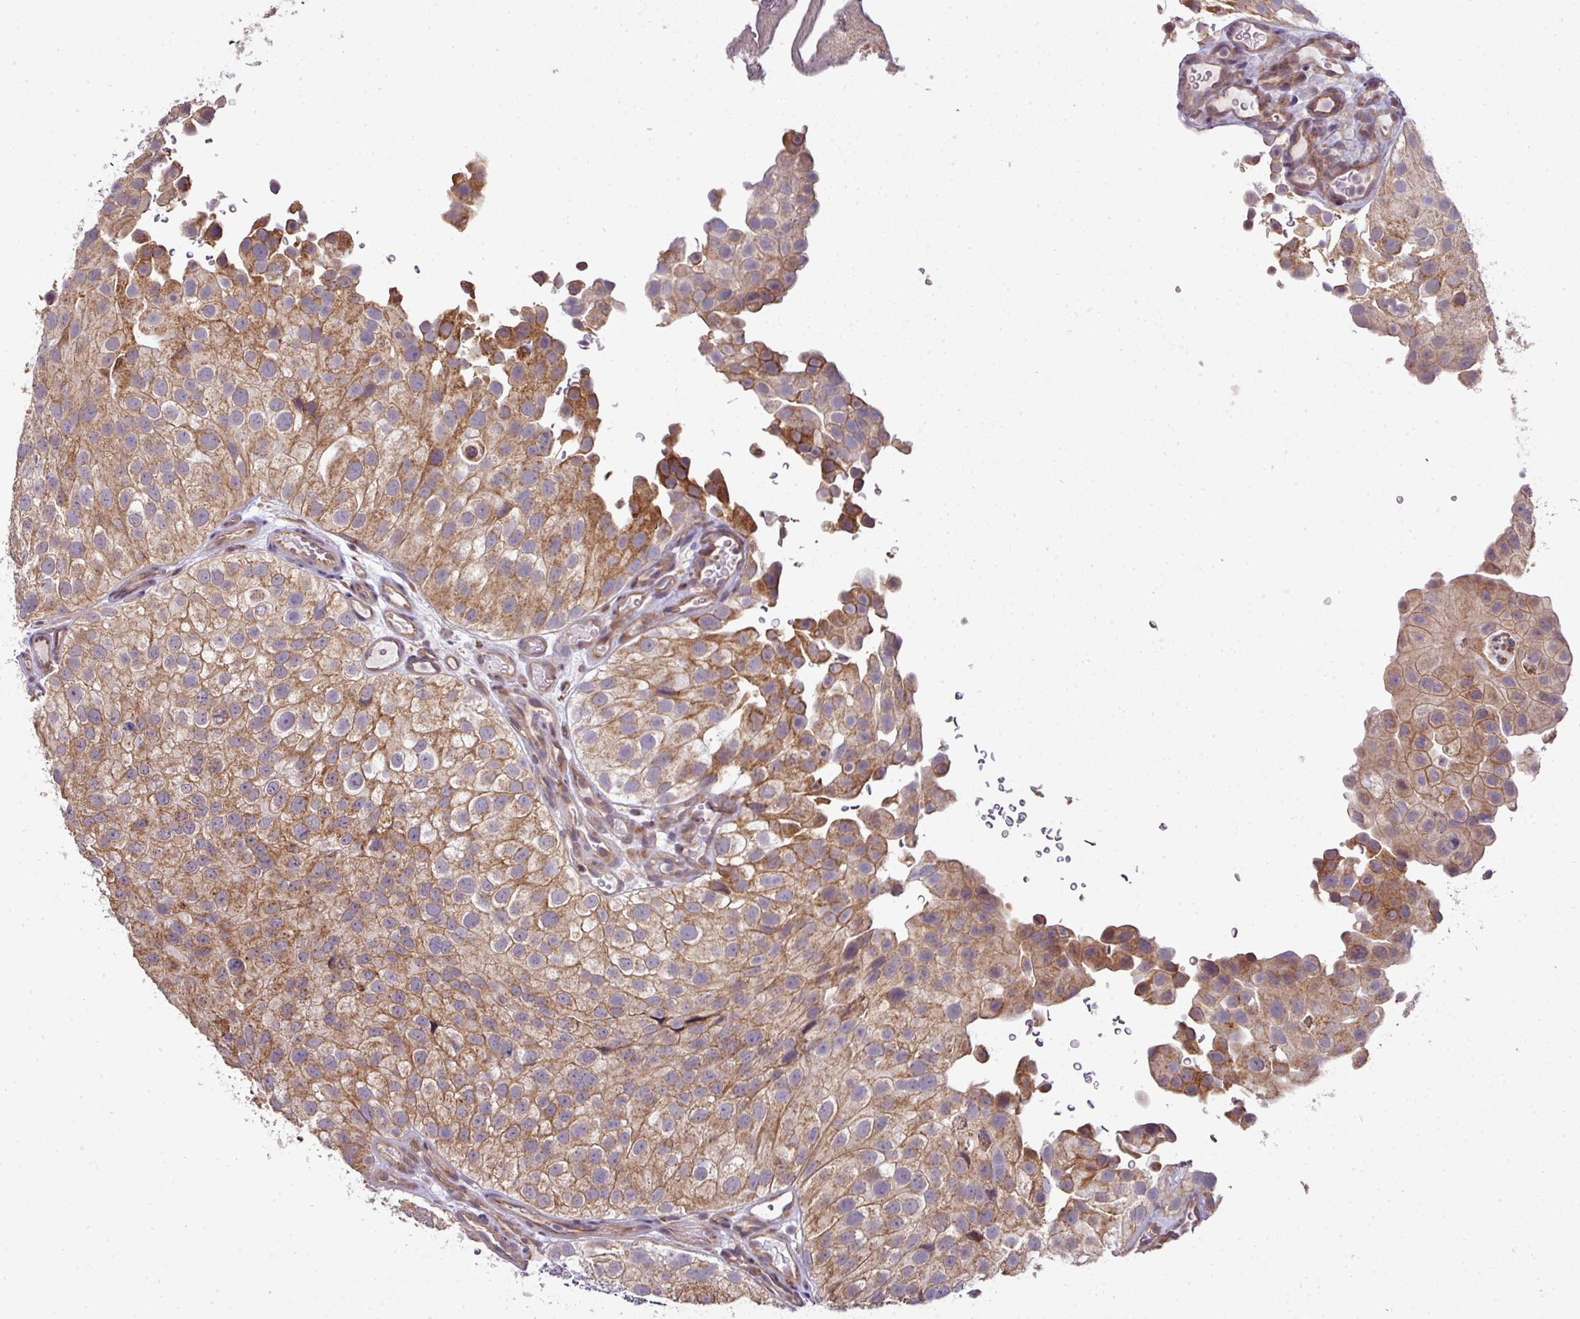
{"staining": {"intensity": "moderate", "quantity": ">75%", "location": "cytoplasmic/membranous"}, "tissue": "urothelial cancer", "cell_type": "Tumor cells", "image_type": "cancer", "snomed": [{"axis": "morphology", "description": "Urothelial carcinoma, Low grade"}, {"axis": "topography", "description": "Urinary bladder"}], "caption": "Moderate cytoplasmic/membranous positivity for a protein is identified in approximately >75% of tumor cells of urothelial carcinoma (low-grade) using IHC.", "gene": "TIMMDC1", "patient": {"sex": "male", "age": 78}}